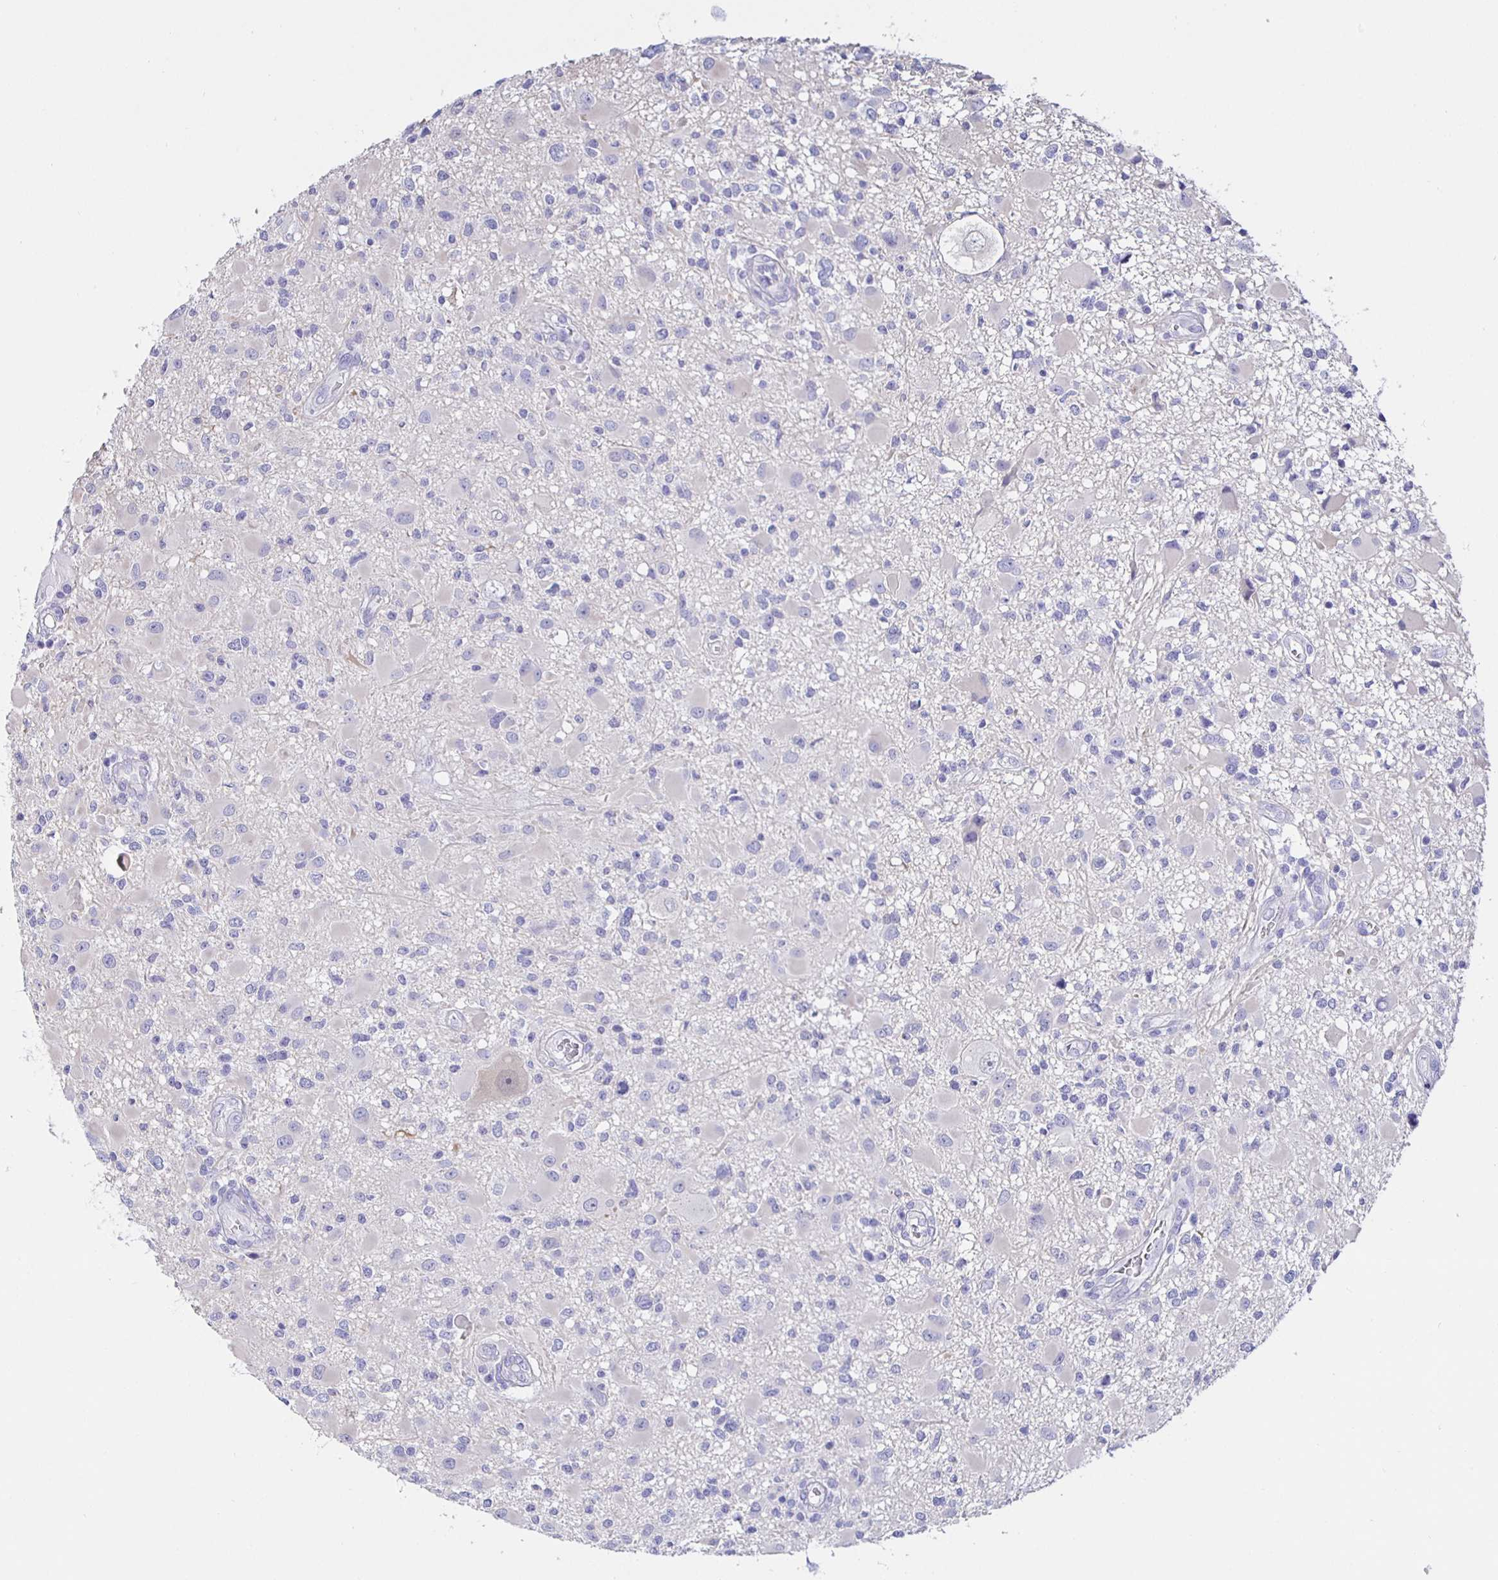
{"staining": {"intensity": "negative", "quantity": "none", "location": "none"}, "tissue": "glioma", "cell_type": "Tumor cells", "image_type": "cancer", "snomed": [{"axis": "morphology", "description": "Glioma, malignant, High grade"}, {"axis": "topography", "description": "Brain"}], "caption": "The histopathology image exhibits no staining of tumor cells in malignant high-grade glioma.", "gene": "HSPA4L", "patient": {"sex": "male", "age": 54}}